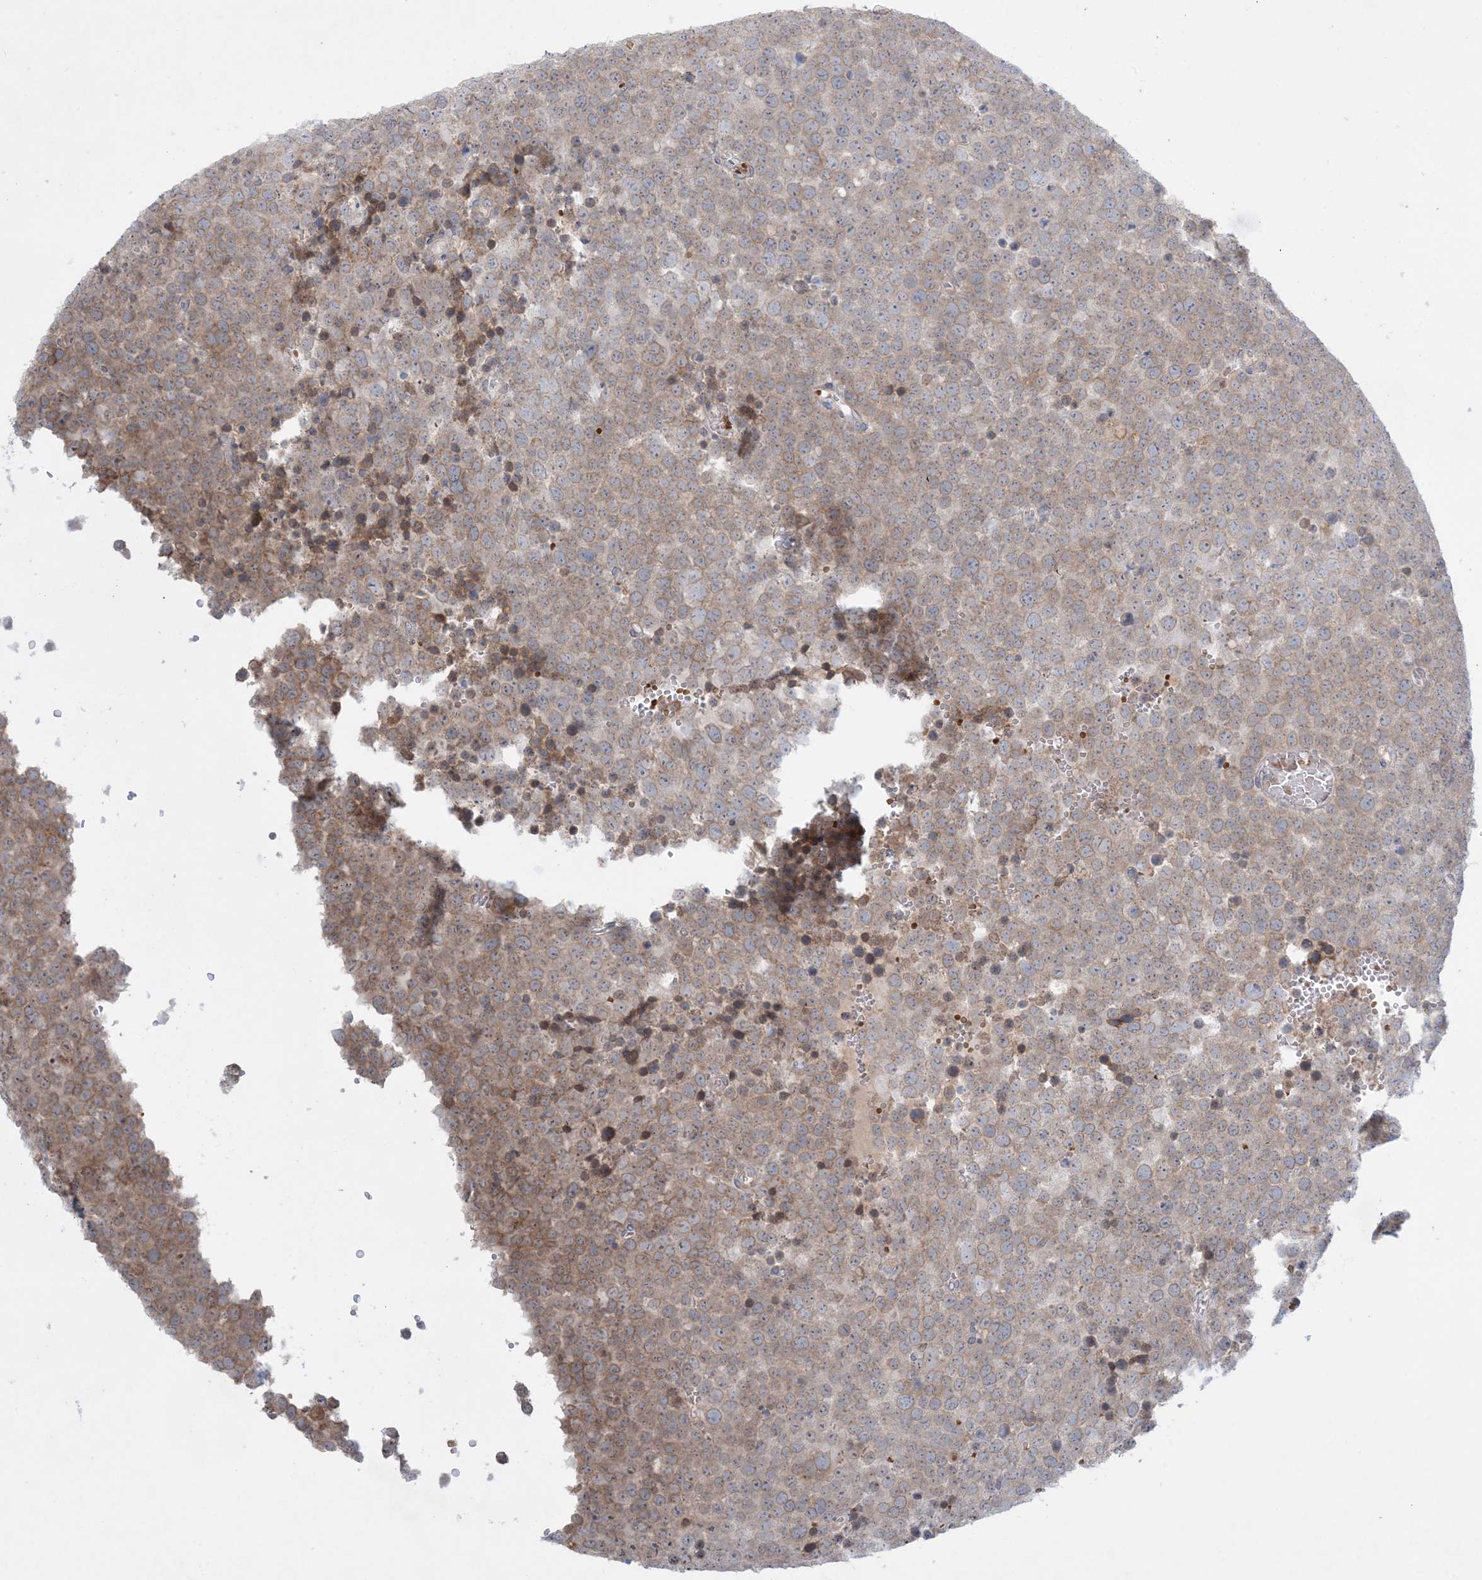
{"staining": {"intensity": "moderate", "quantity": ">75%", "location": "cytoplasmic/membranous"}, "tissue": "testis cancer", "cell_type": "Tumor cells", "image_type": "cancer", "snomed": [{"axis": "morphology", "description": "Seminoma, NOS"}, {"axis": "topography", "description": "Testis"}], "caption": "Protein staining displays moderate cytoplasmic/membranous positivity in approximately >75% of tumor cells in testis seminoma. The staining is performed using DAB (3,3'-diaminobenzidine) brown chromogen to label protein expression. The nuclei are counter-stained blue using hematoxylin.", "gene": "MMGT1", "patient": {"sex": "male", "age": 71}}